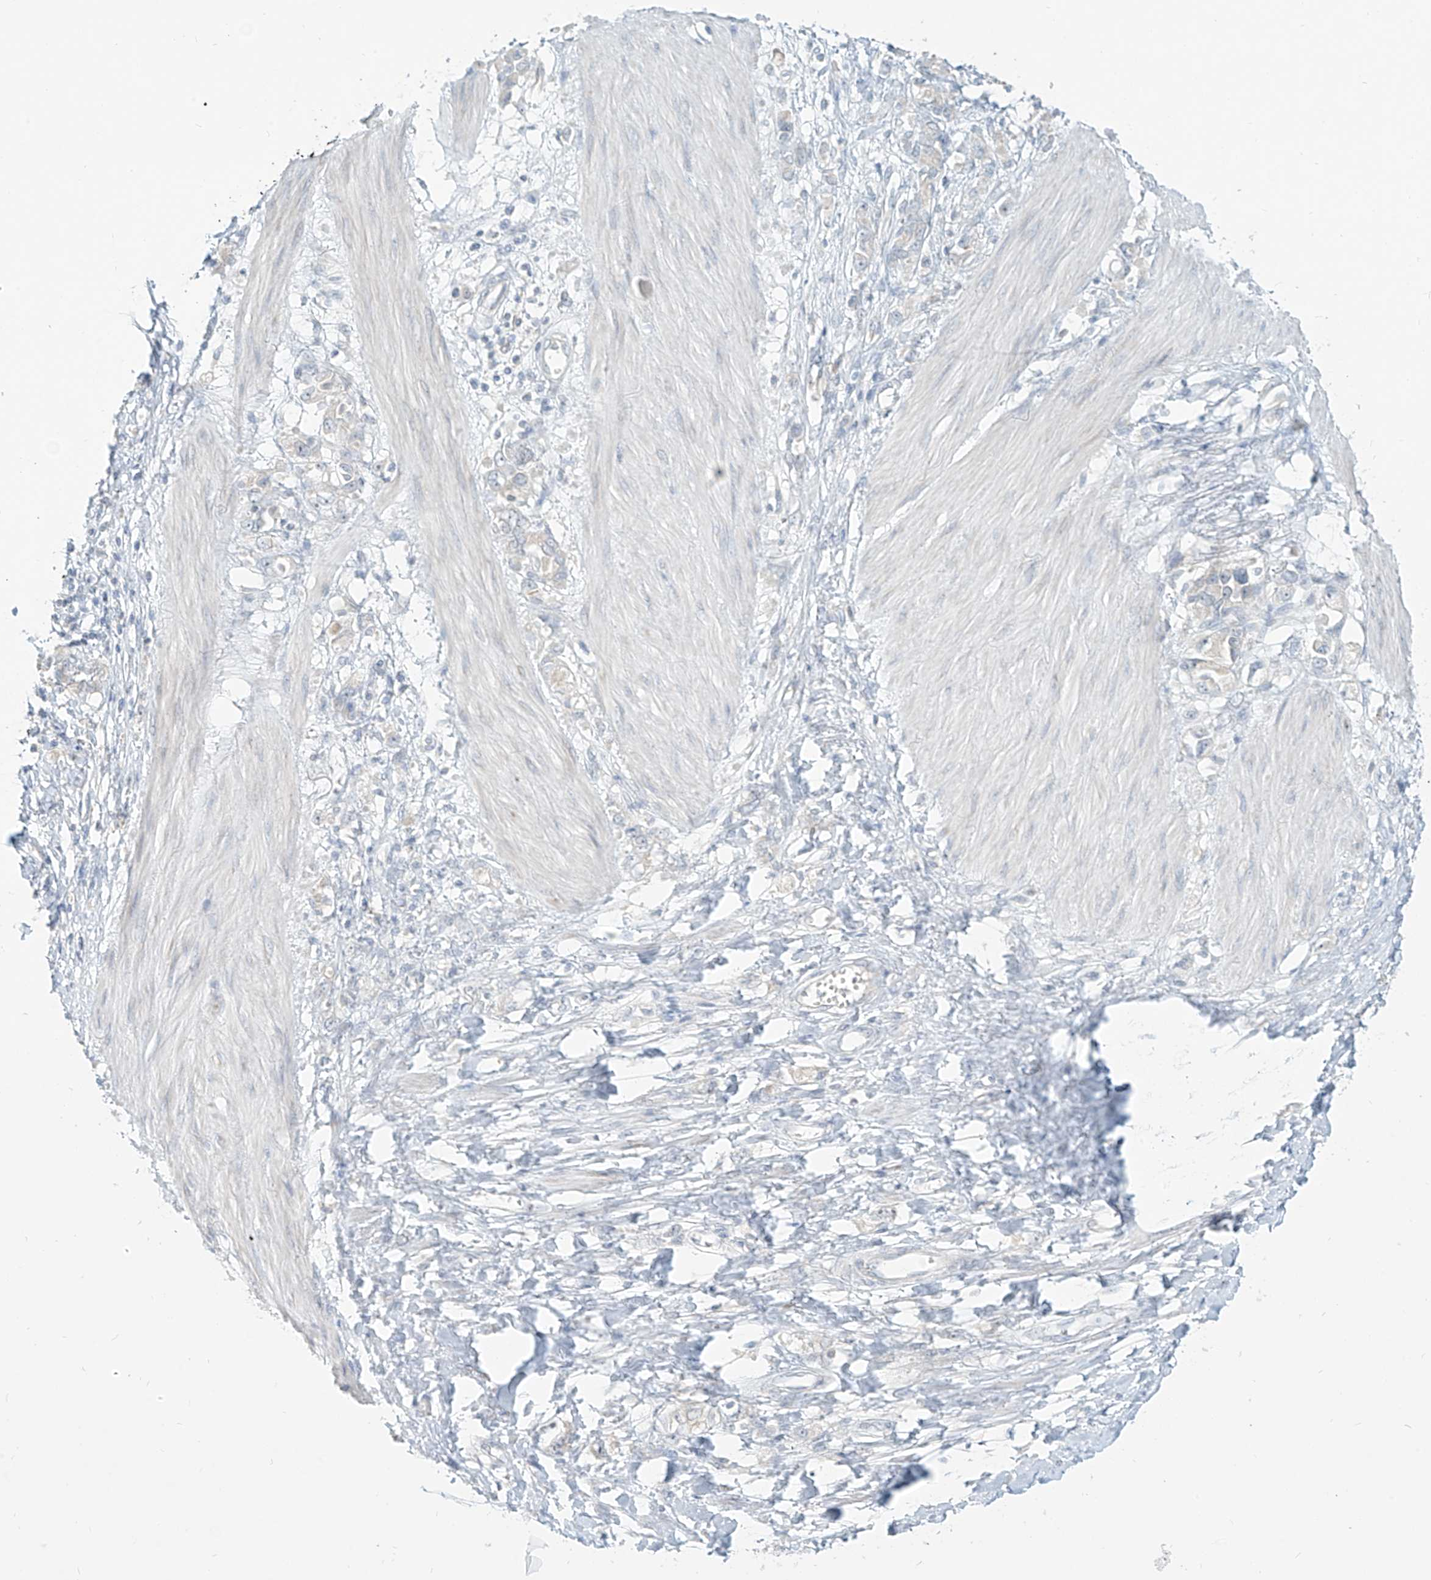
{"staining": {"intensity": "negative", "quantity": "none", "location": "none"}, "tissue": "stomach cancer", "cell_type": "Tumor cells", "image_type": "cancer", "snomed": [{"axis": "morphology", "description": "Adenocarcinoma, NOS"}, {"axis": "topography", "description": "Stomach"}], "caption": "Stomach cancer (adenocarcinoma) stained for a protein using IHC shows no positivity tumor cells.", "gene": "C2orf42", "patient": {"sex": "female", "age": 76}}